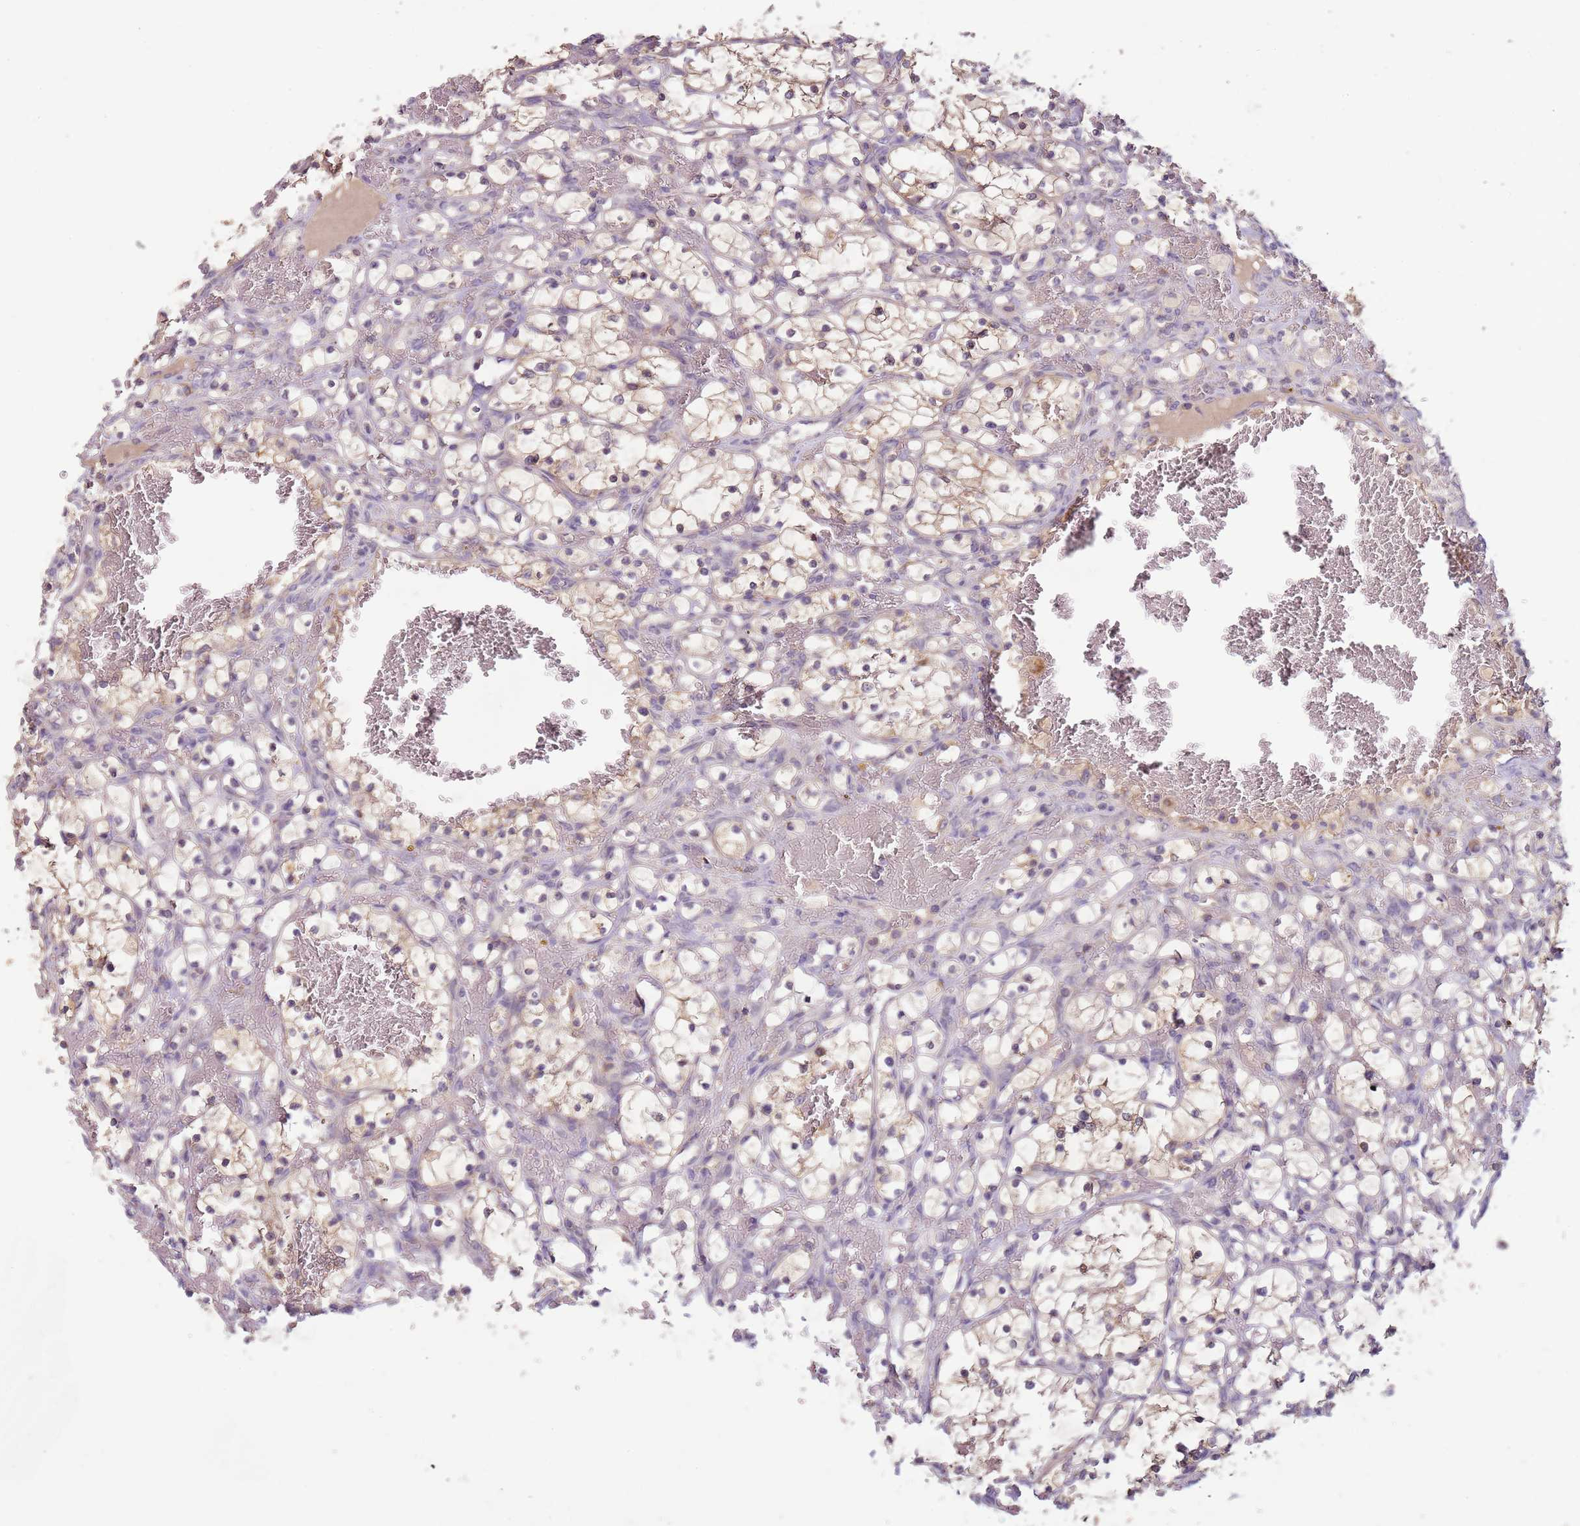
{"staining": {"intensity": "weak", "quantity": "<25%", "location": "cytoplasmic/membranous"}, "tissue": "renal cancer", "cell_type": "Tumor cells", "image_type": "cancer", "snomed": [{"axis": "morphology", "description": "Adenocarcinoma, NOS"}, {"axis": "topography", "description": "Kidney"}], "caption": "Immunohistochemistry (IHC) micrograph of human renal adenocarcinoma stained for a protein (brown), which exhibits no positivity in tumor cells.", "gene": "FECH", "patient": {"sex": "female", "age": 69}}